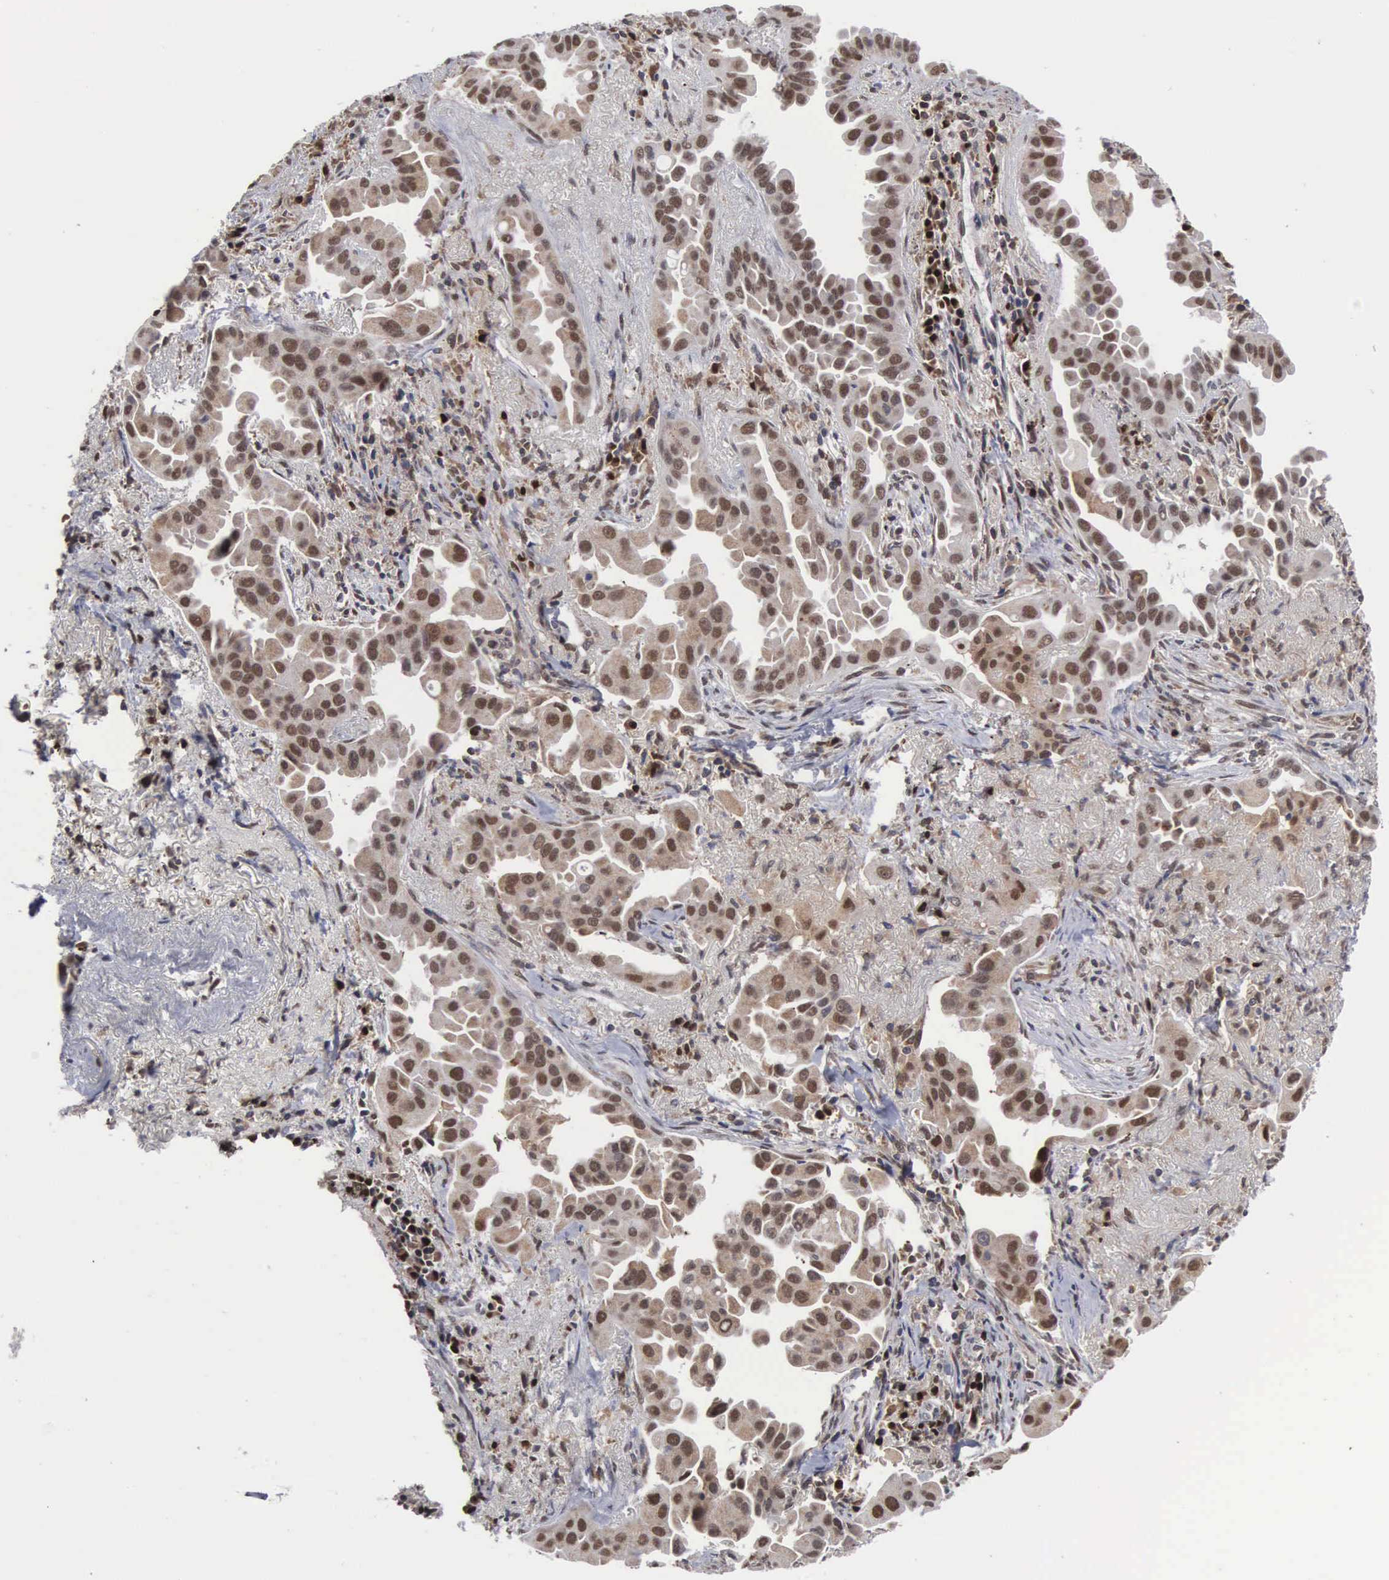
{"staining": {"intensity": "moderate", "quantity": ">75%", "location": "nuclear"}, "tissue": "lung cancer", "cell_type": "Tumor cells", "image_type": "cancer", "snomed": [{"axis": "morphology", "description": "Adenocarcinoma, NOS"}, {"axis": "topography", "description": "Lung"}], "caption": "High-magnification brightfield microscopy of lung cancer (adenocarcinoma) stained with DAB (3,3'-diaminobenzidine) (brown) and counterstained with hematoxylin (blue). tumor cells exhibit moderate nuclear expression is seen in about>75% of cells. The staining was performed using DAB to visualize the protein expression in brown, while the nuclei were stained in blue with hematoxylin (Magnification: 20x).", "gene": "TRMT5", "patient": {"sex": "male", "age": 68}}